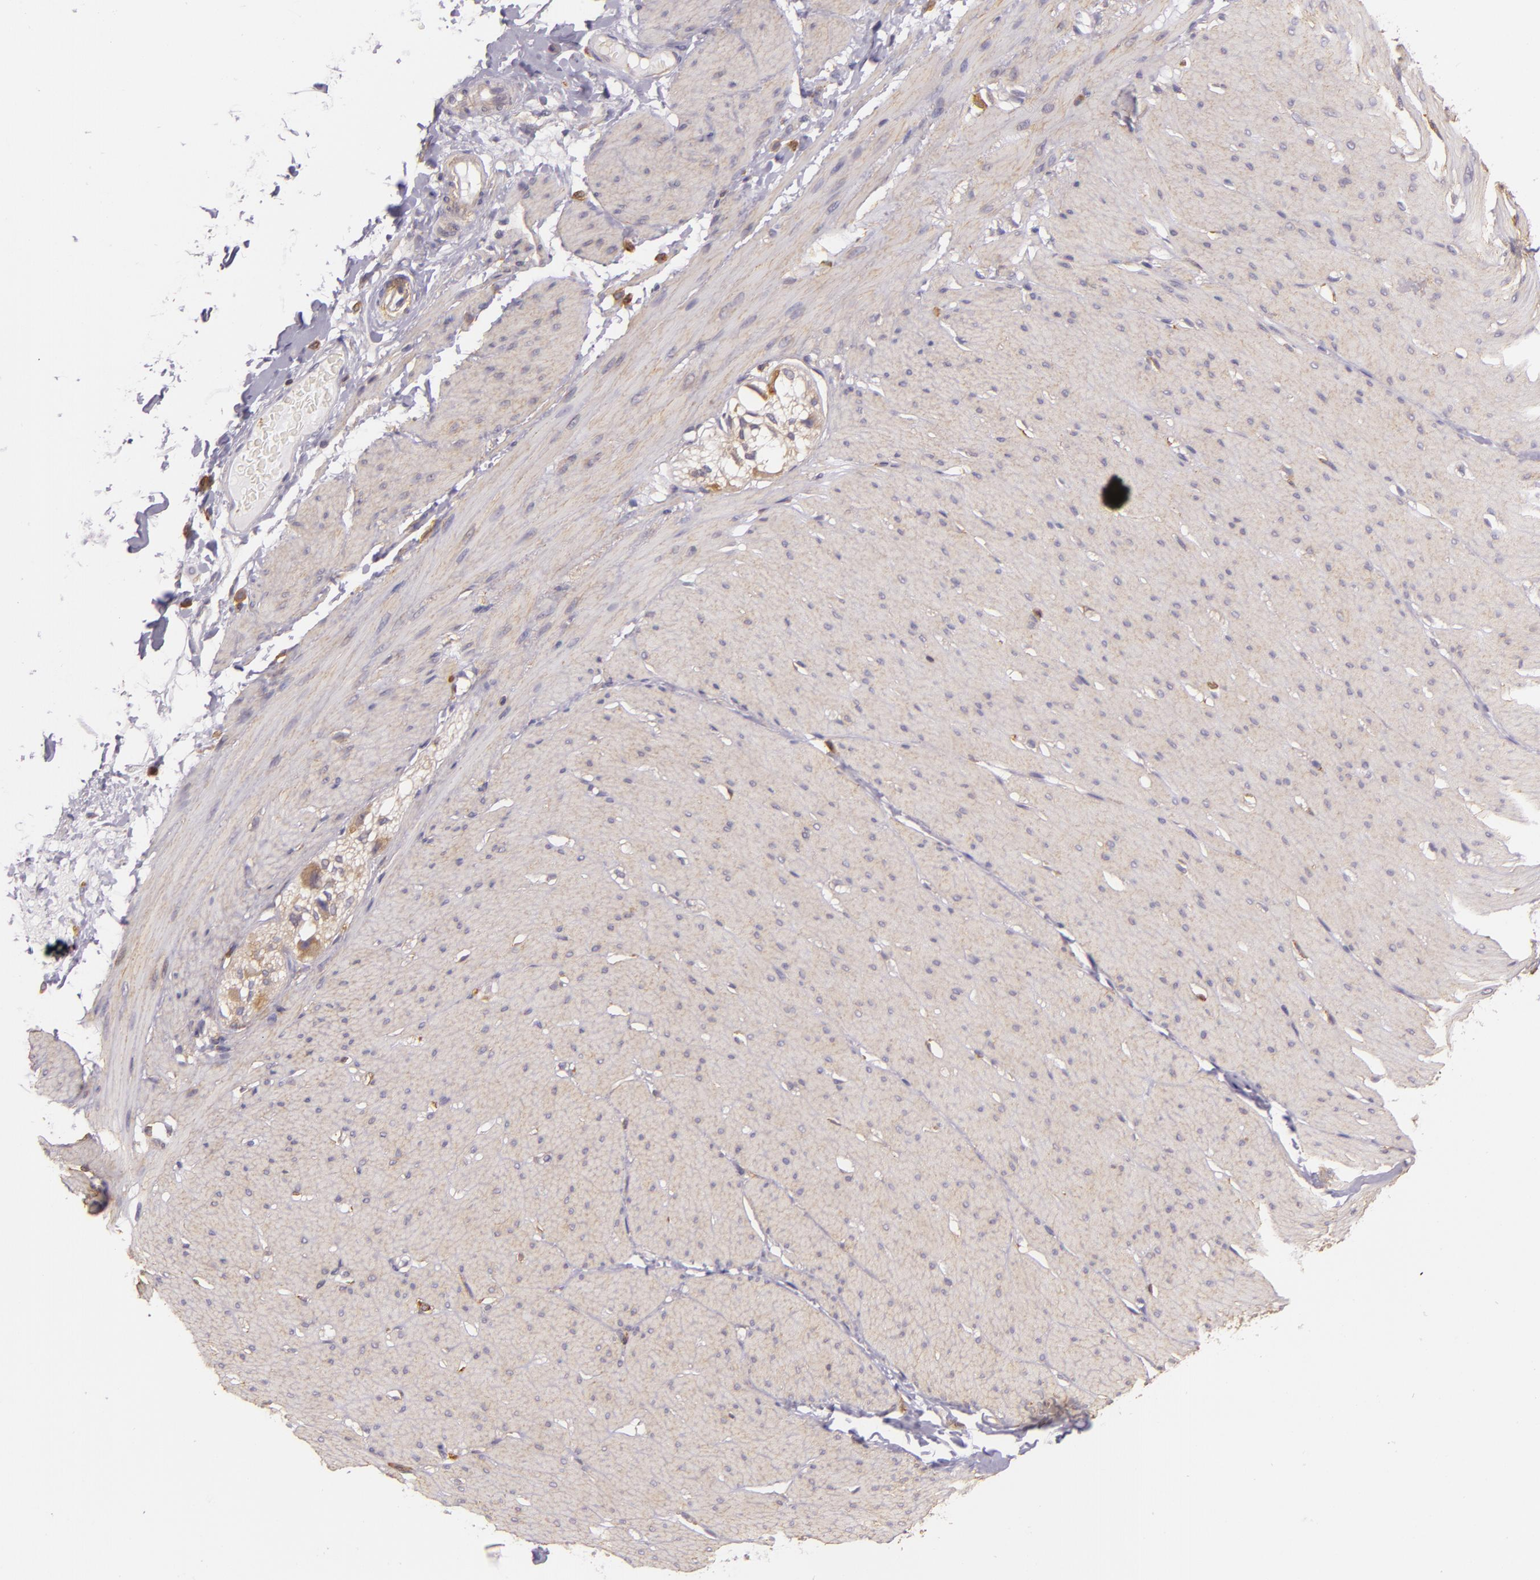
{"staining": {"intensity": "moderate", "quantity": ">75%", "location": "cytoplasmic/membranous"}, "tissue": "smooth muscle", "cell_type": "Smooth muscle cells", "image_type": "normal", "snomed": [{"axis": "morphology", "description": "Normal tissue, NOS"}, {"axis": "topography", "description": "Smooth muscle"}, {"axis": "topography", "description": "Colon"}], "caption": "This histopathology image demonstrates immunohistochemistry (IHC) staining of benign smooth muscle, with medium moderate cytoplasmic/membranous positivity in approximately >75% of smooth muscle cells.", "gene": "TLN1", "patient": {"sex": "male", "age": 67}}